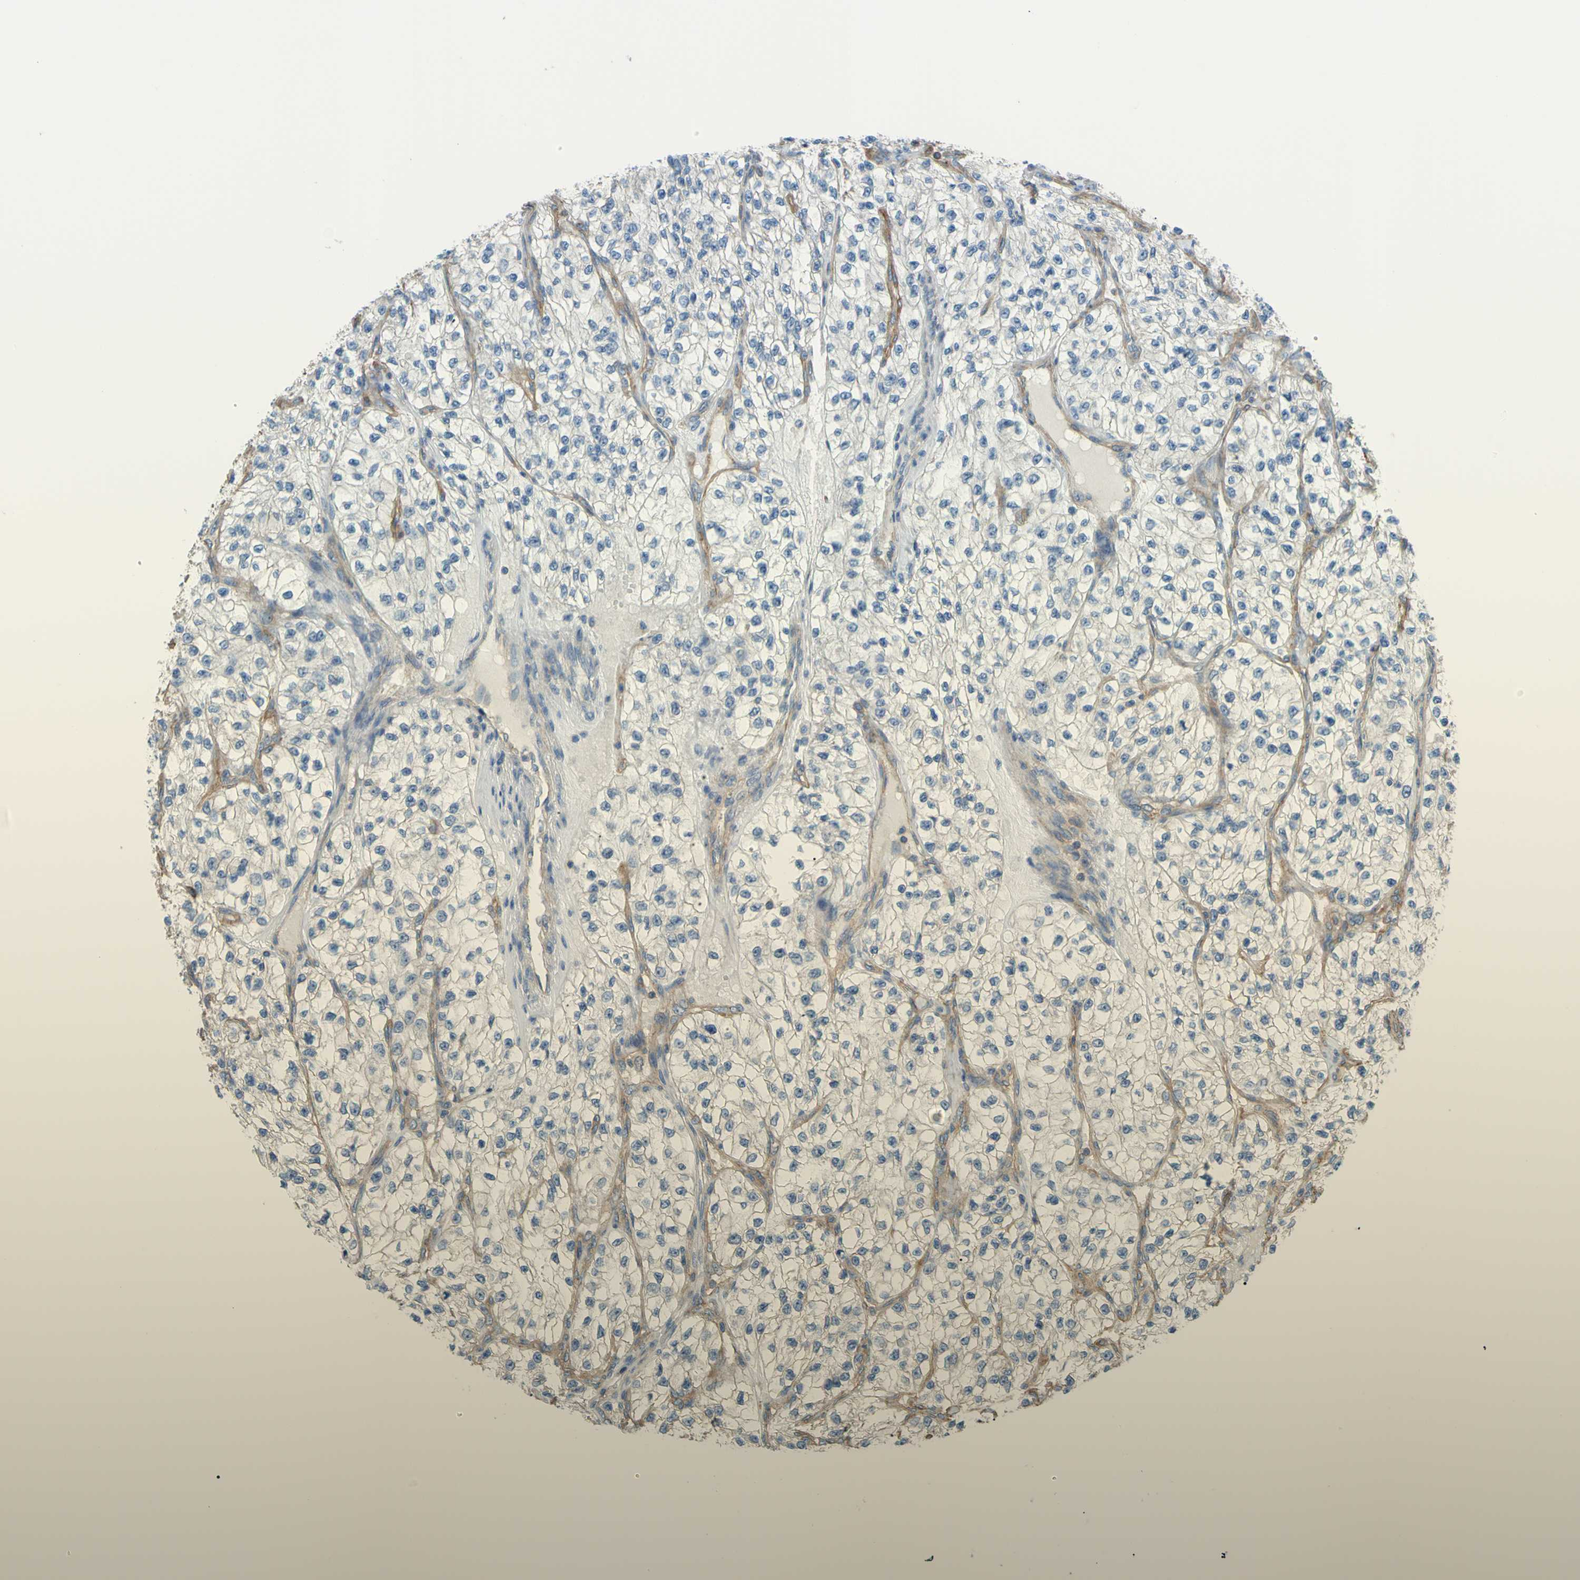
{"staining": {"intensity": "negative", "quantity": "none", "location": "none"}, "tissue": "renal cancer", "cell_type": "Tumor cells", "image_type": "cancer", "snomed": [{"axis": "morphology", "description": "Adenocarcinoma, NOS"}, {"axis": "topography", "description": "Kidney"}], "caption": "Tumor cells are negative for protein expression in human renal adenocarcinoma. (DAB (3,3'-diaminobenzidine) immunohistochemistry with hematoxylin counter stain).", "gene": "ADD1", "patient": {"sex": "female", "age": 57}}